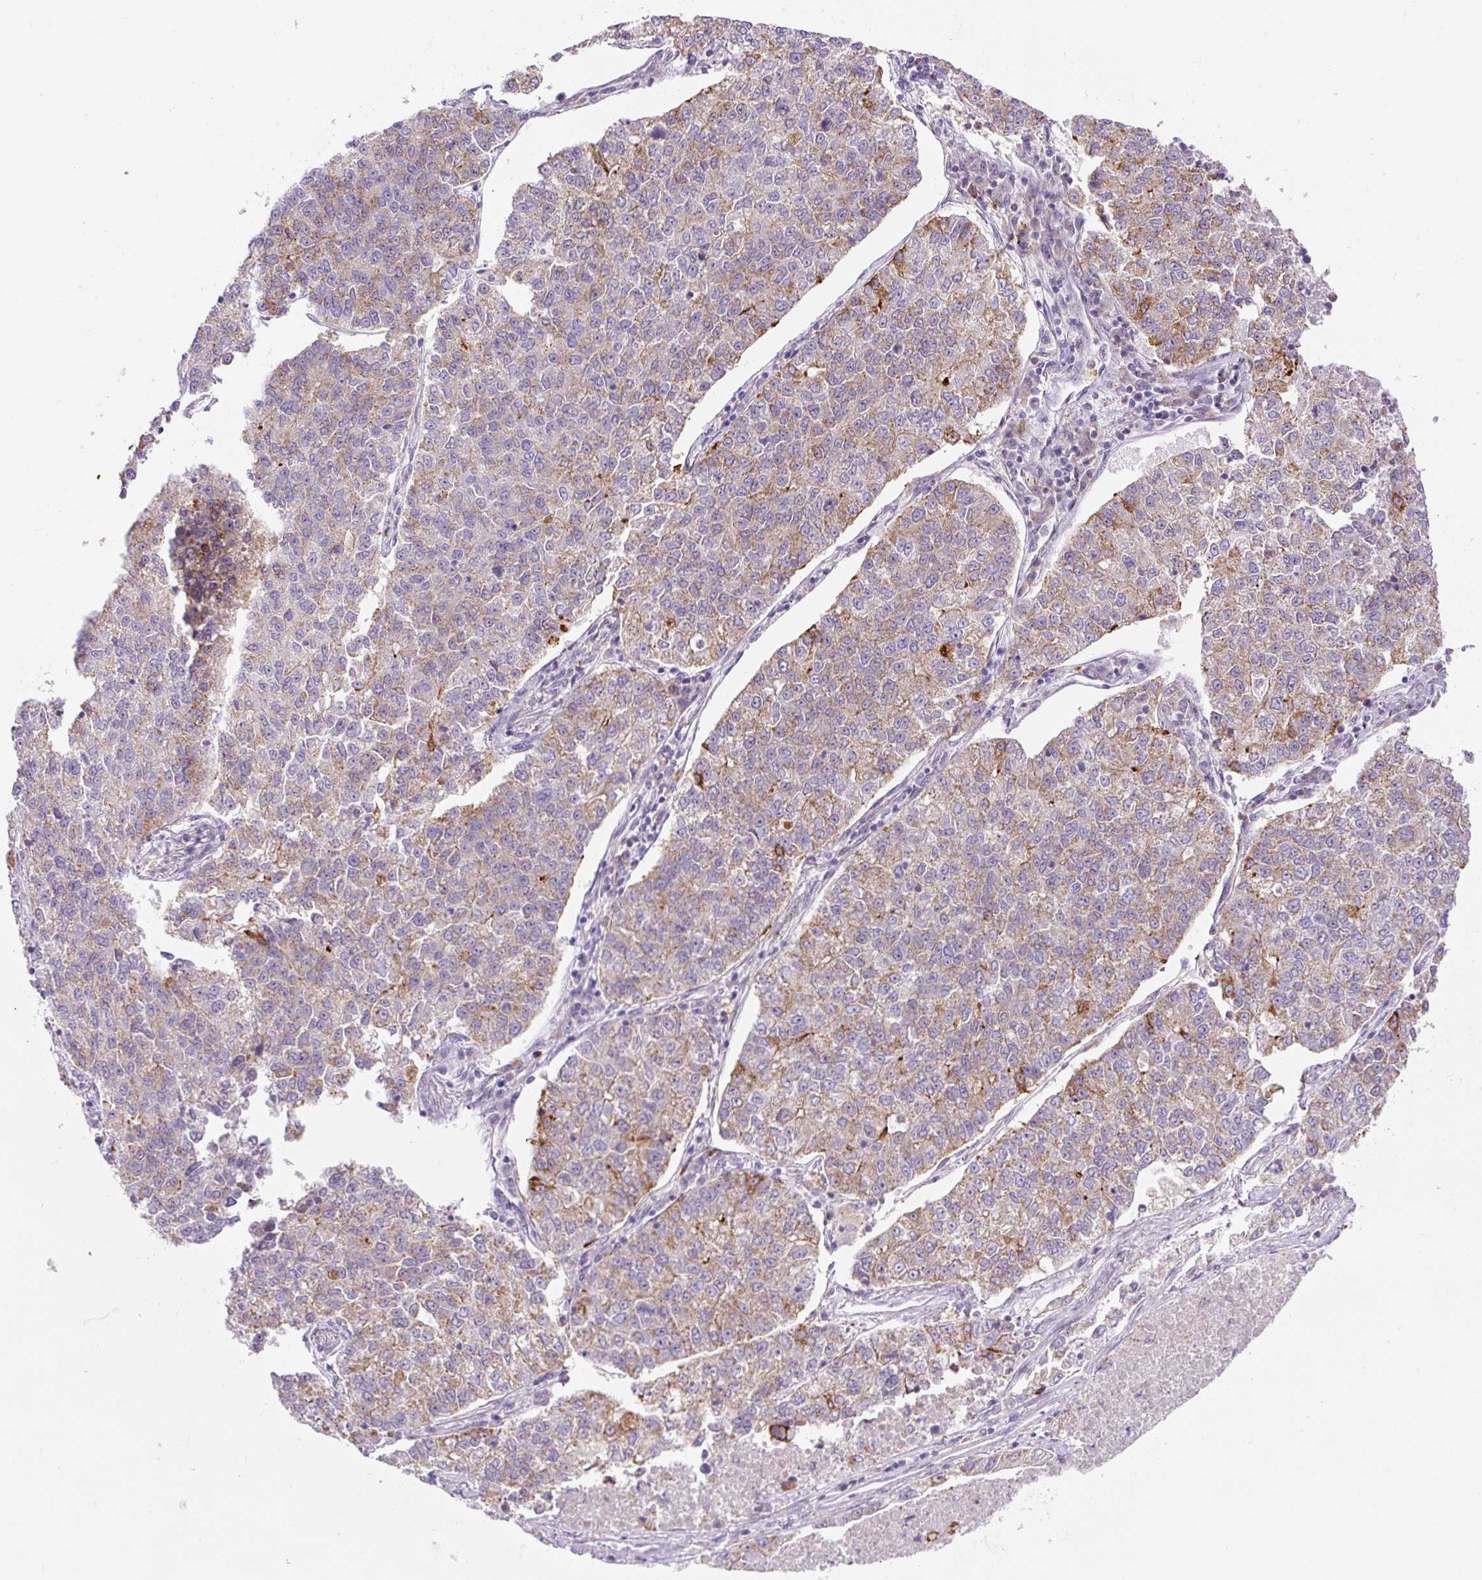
{"staining": {"intensity": "weak", "quantity": "25%-75%", "location": "cytoplasmic/membranous"}, "tissue": "lung cancer", "cell_type": "Tumor cells", "image_type": "cancer", "snomed": [{"axis": "morphology", "description": "Adenocarcinoma, NOS"}, {"axis": "topography", "description": "Lung"}], "caption": "Lung cancer (adenocarcinoma) stained with immunohistochemistry displays weak cytoplasmic/membranous positivity in about 25%-75% of tumor cells.", "gene": "ZNF596", "patient": {"sex": "male", "age": 49}}